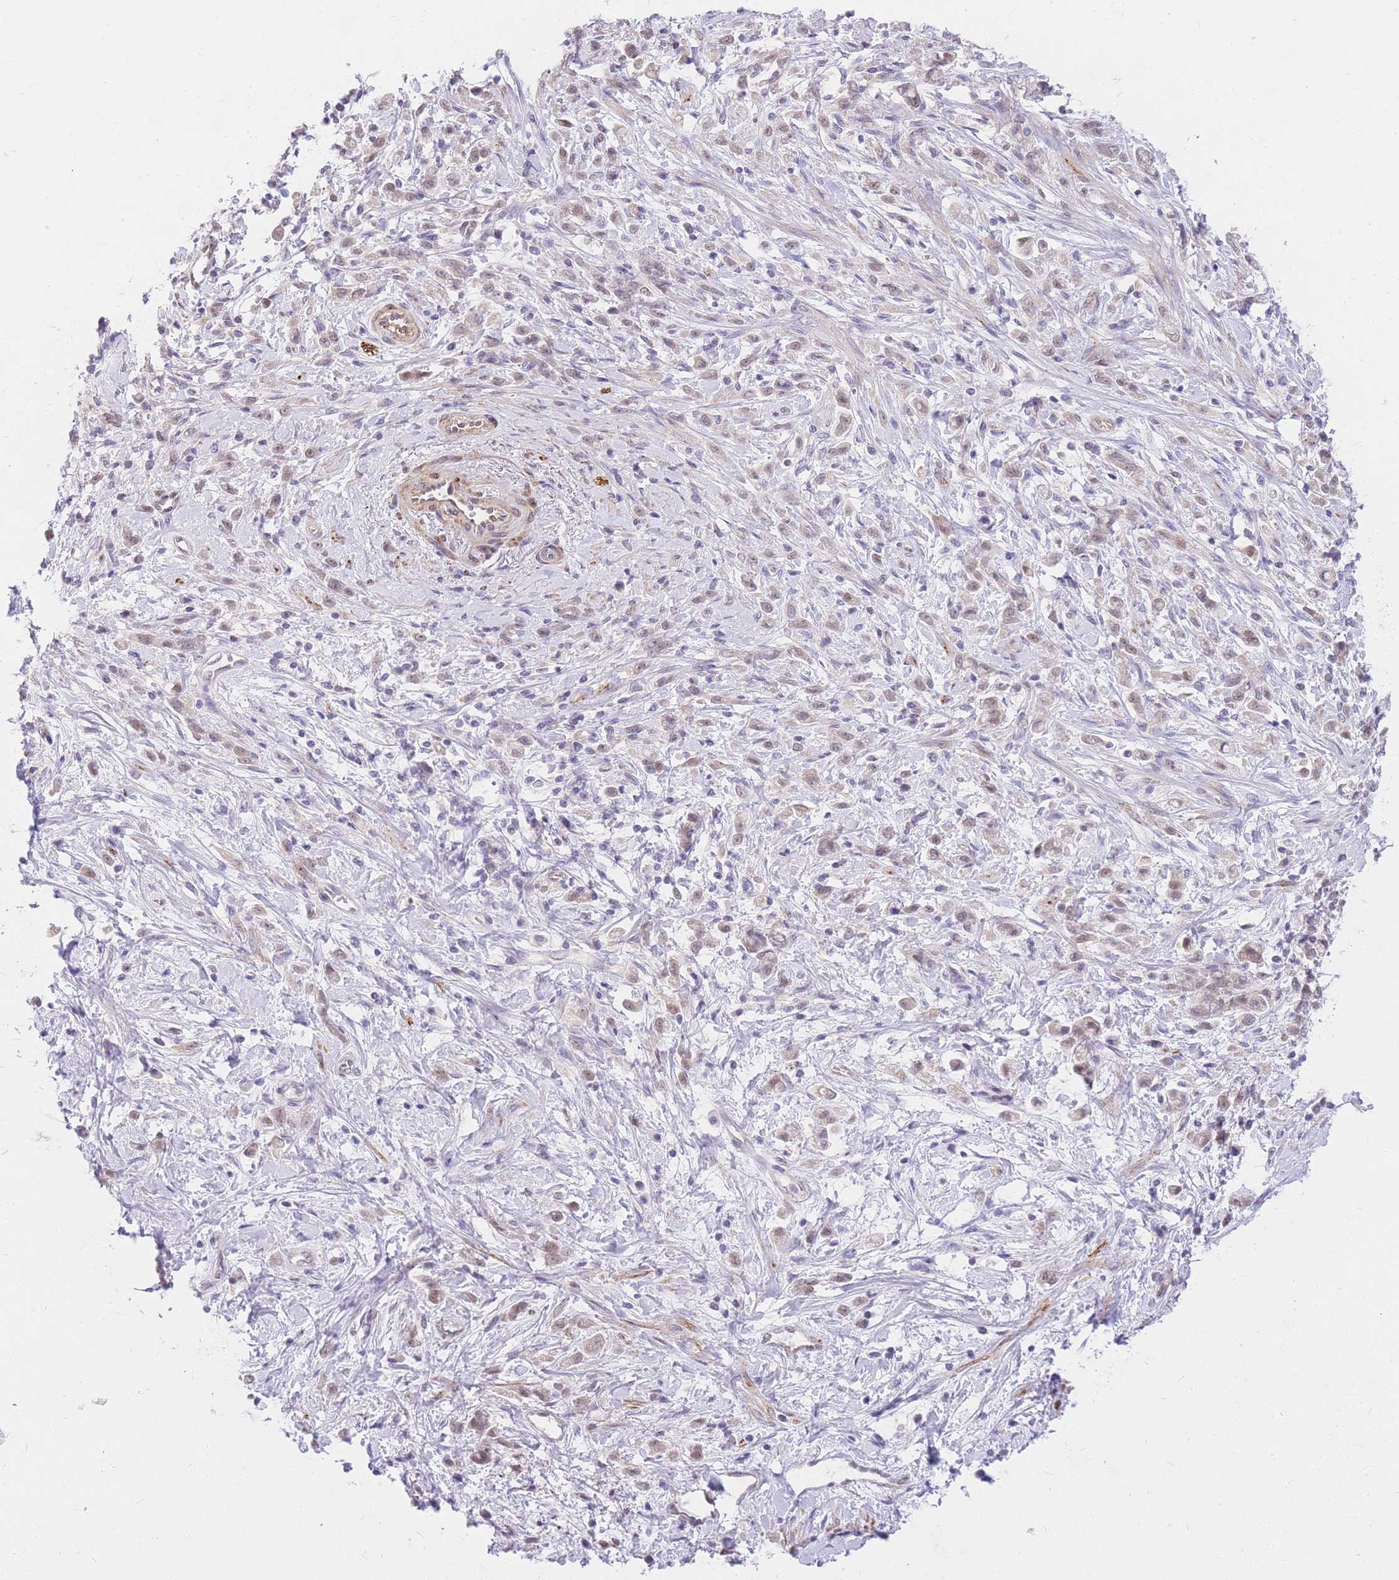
{"staining": {"intensity": "weak", "quantity": ">75%", "location": "nuclear"}, "tissue": "stomach cancer", "cell_type": "Tumor cells", "image_type": "cancer", "snomed": [{"axis": "morphology", "description": "Adenocarcinoma, NOS"}, {"axis": "topography", "description": "Stomach"}], "caption": "Weak nuclear staining for a protein is present in approximately >75% of tumor cells of adenocarcinoma (stomach) using immunohistochemistry.", "gene": "S100PBP", "patient": {"sex": "female", "age": 60}}